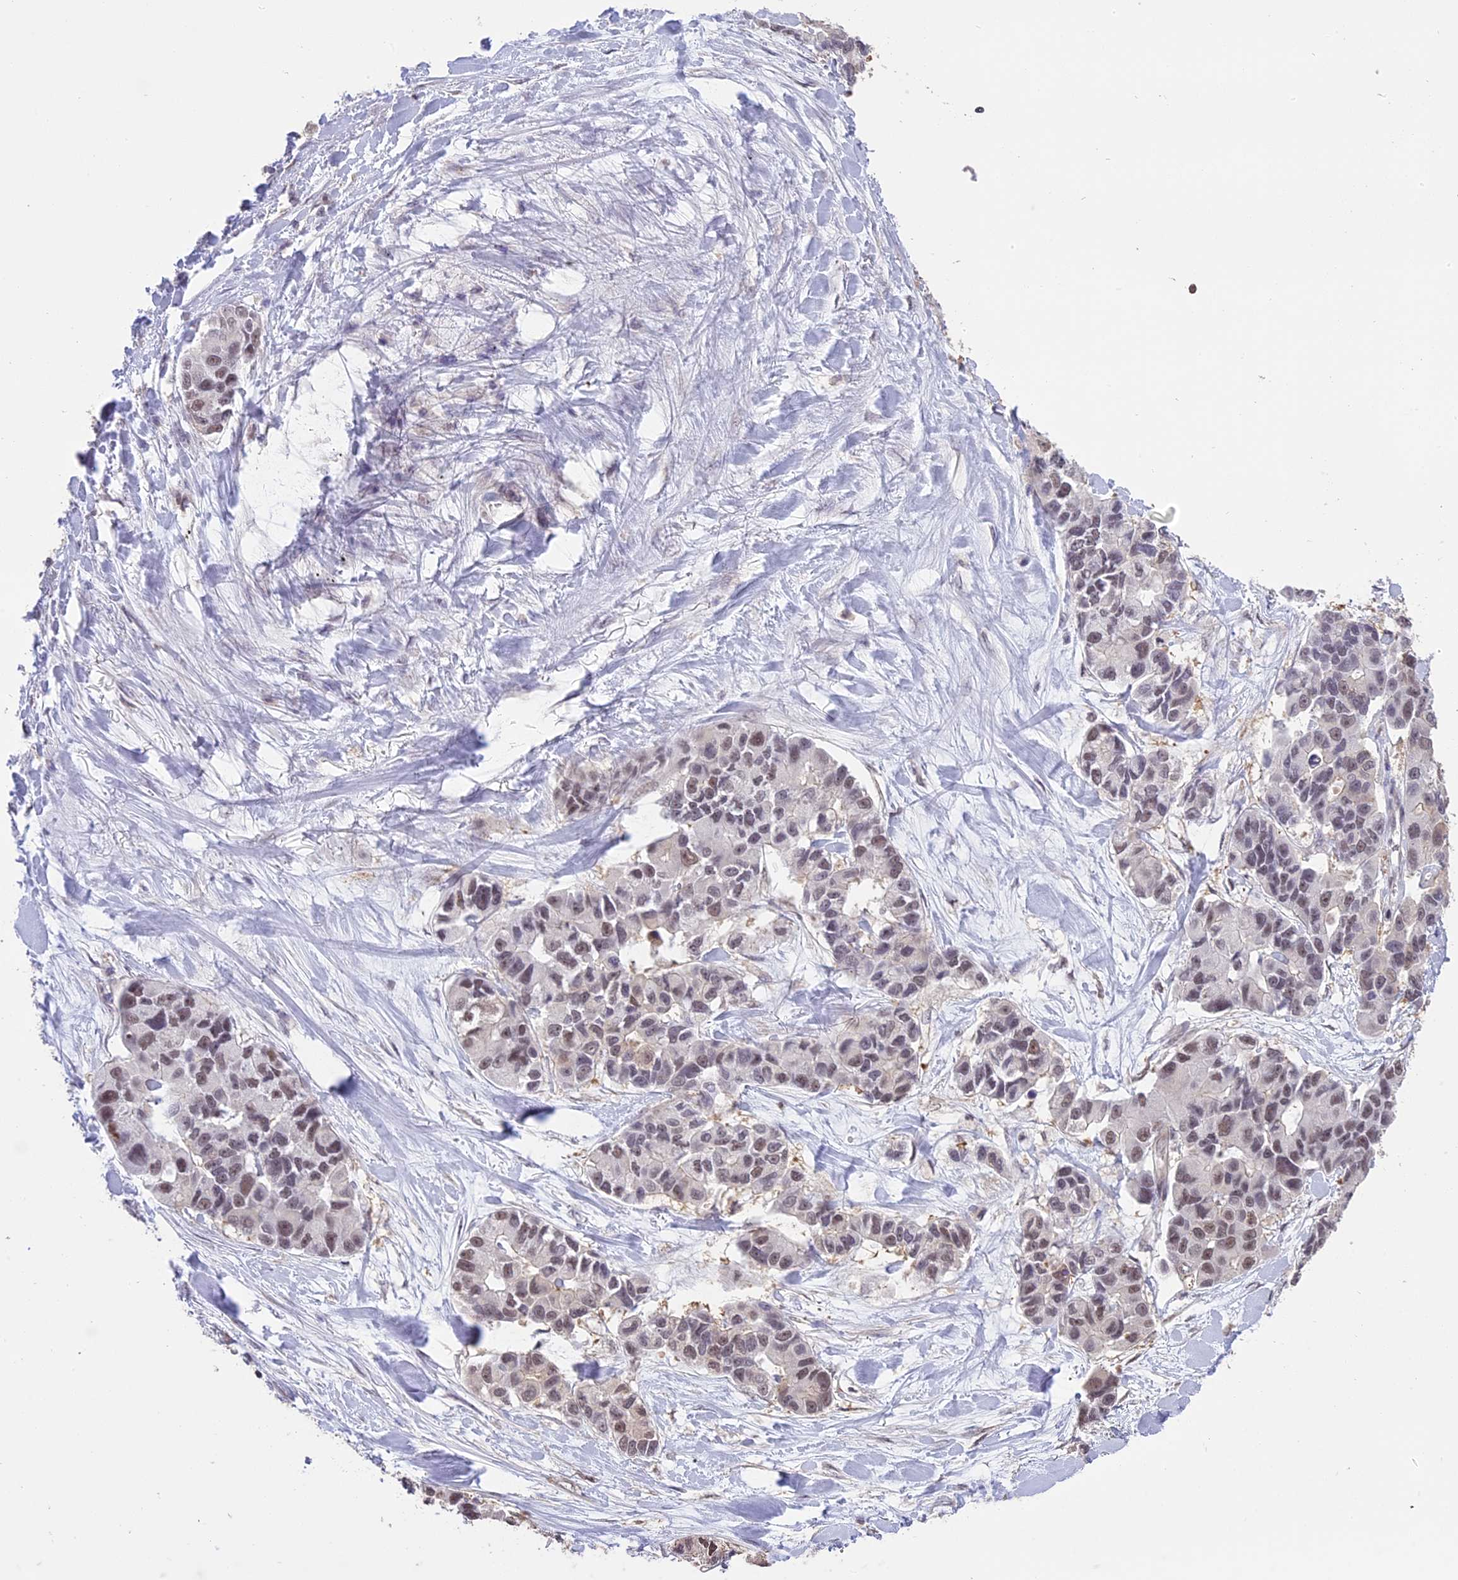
{"staining": {"intensity": "moderate", "quantity": "25%-75%", "location": "nuclear"}, "tissue": "lung cancer", "cell_type": "Tumor cells", "image_type": "cancer", "snomed": [{"axis": "morphology", "description": "Adenocarcinoma, NOS"}, {"axis": "topography", "description": "Lung"}], "caption": "A histopathology image of human adenocarcinoma (lung) stained for a protein reveals moderate nuclear brown staining in tumor cells. Nuclei are stained in blue.", "gene": "TIGD7", "patient": {"sex": "female", "age": 54}}